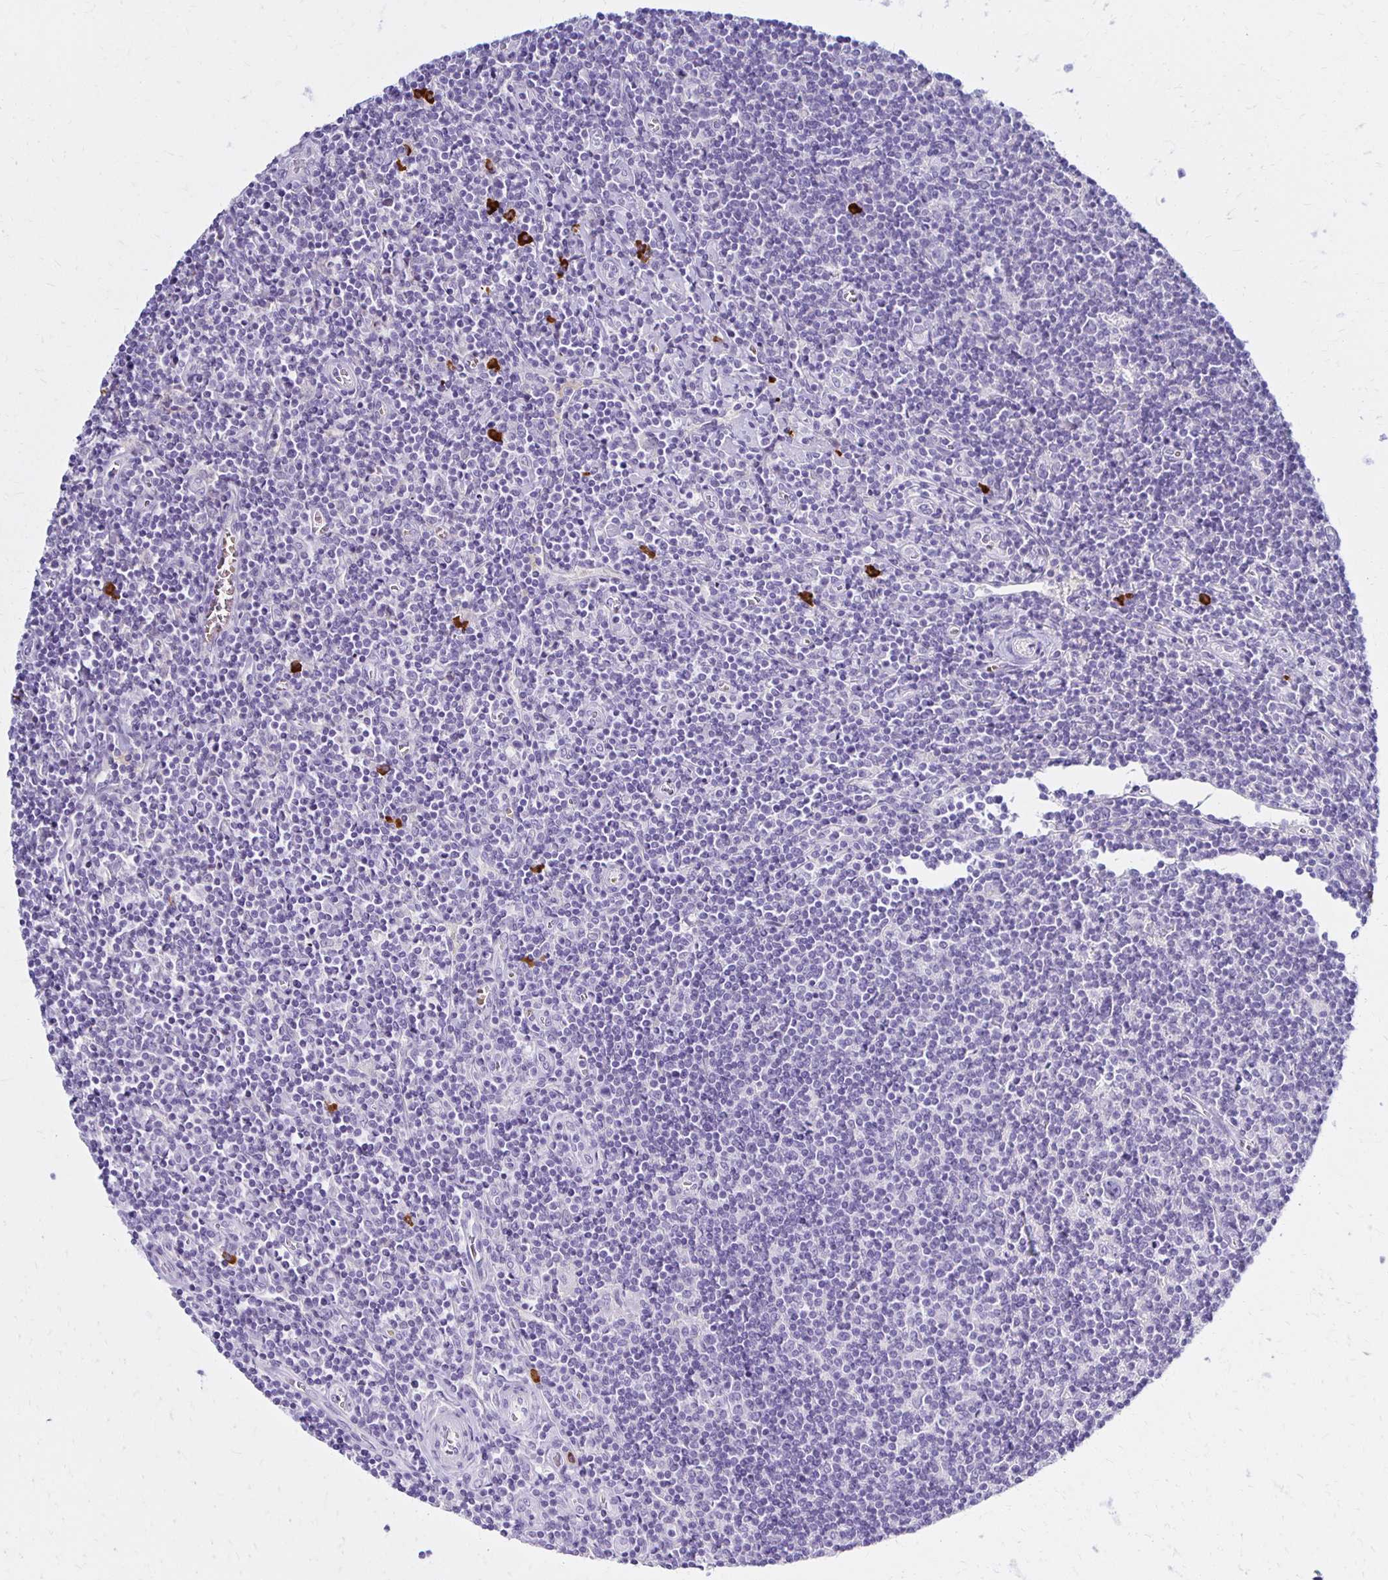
{"staining": {"intensity": "negative", "quantity": "none", "location": "none"}, "tissue": "lymphoma", "cell_type": "Tumor cells", "image_type": "cancer", "snomed": [{"axis": "morphology", "description": "Hodgkin's disease, NOS"}, {"axis": "topography", "description": "Lymph node"}], "caption": "An image of human Hodgkin's disease is negative for staining in tumor cells.", "gene": "FNTB", "patient": {"sex": "male", "age": 40}}